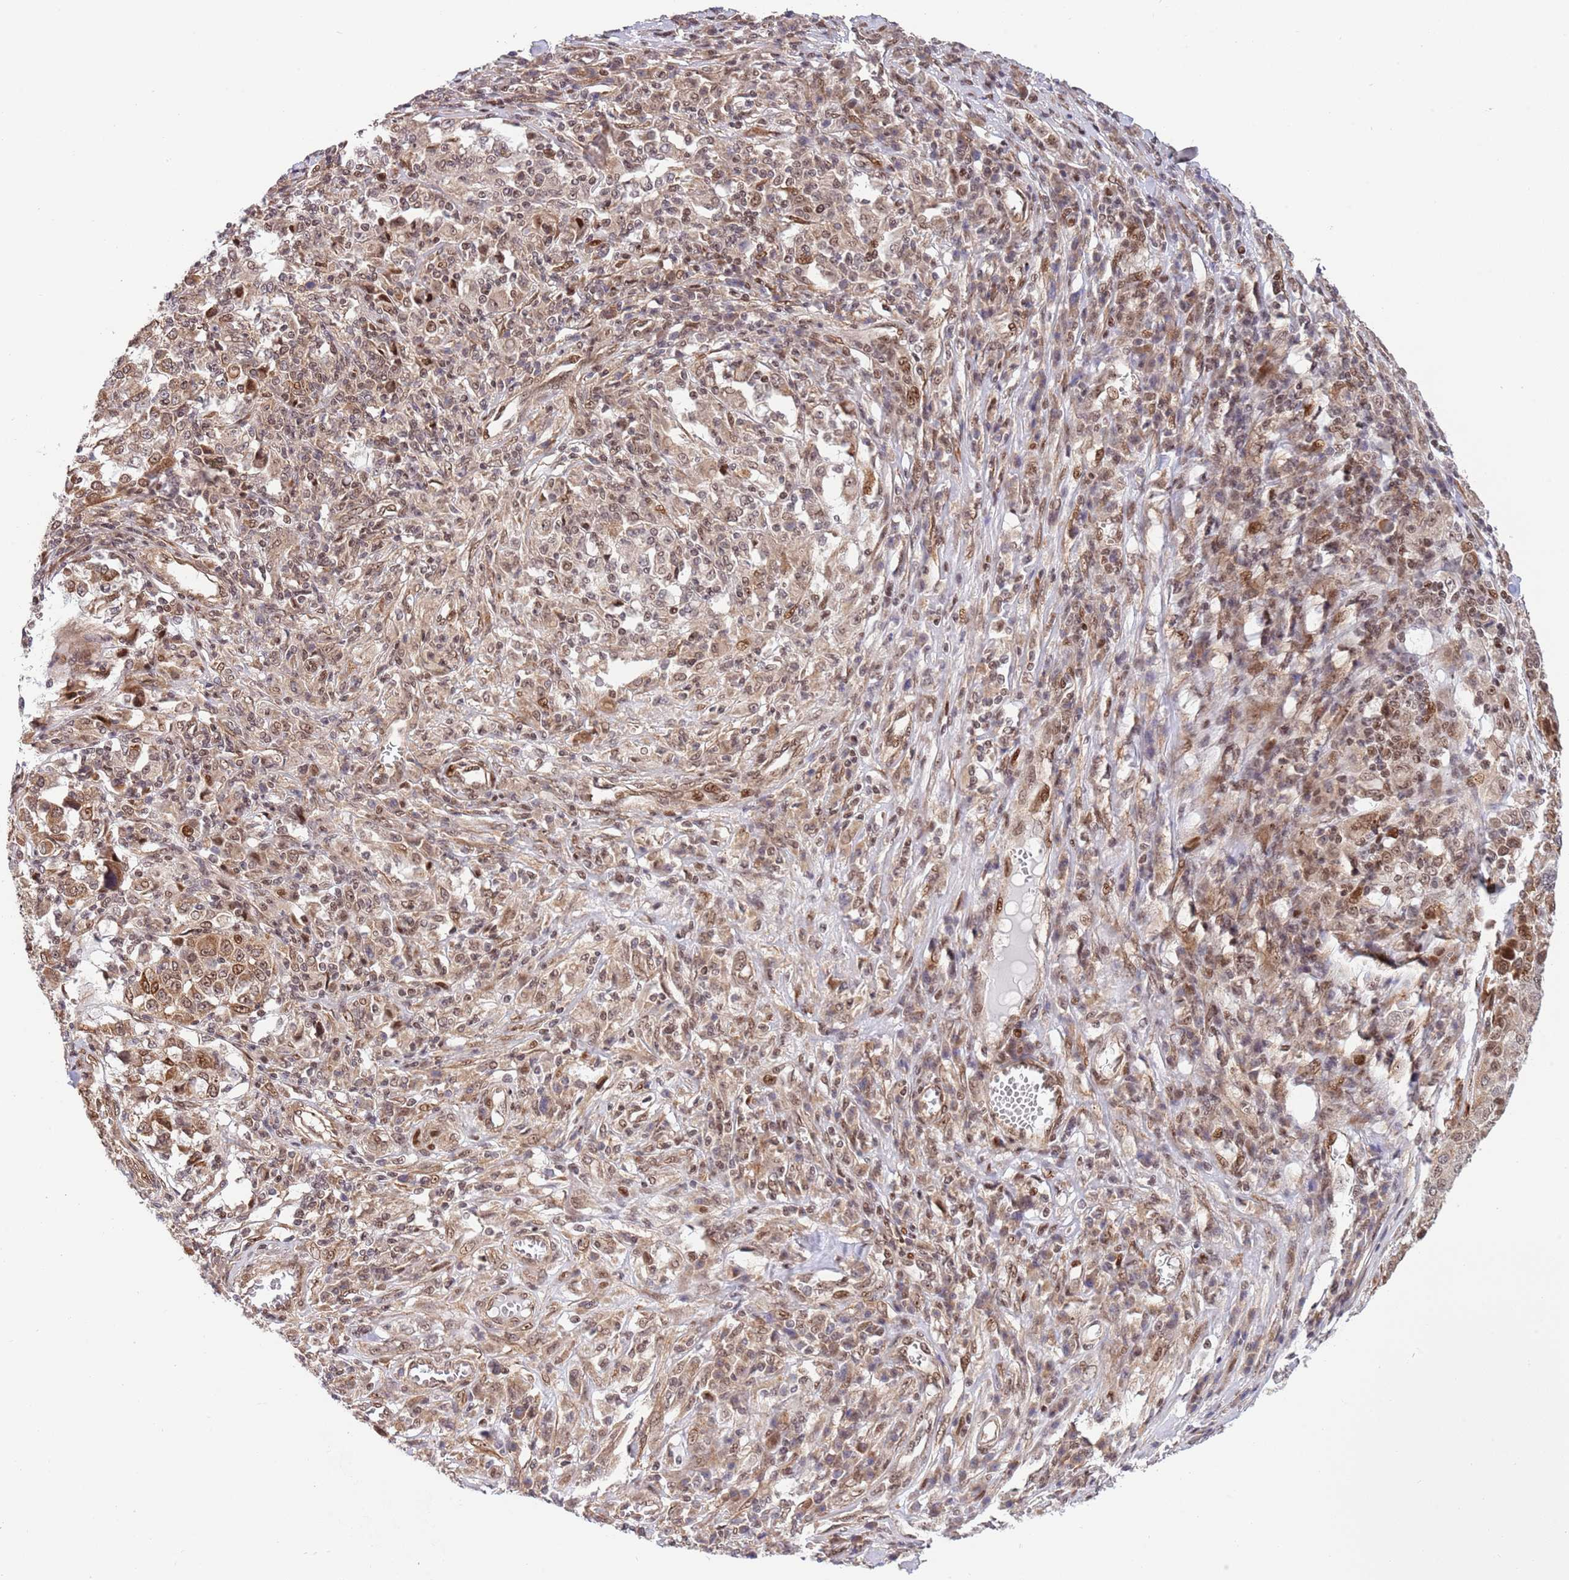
{"staining": {"intensity": "moderate", "quantity": ">75%", "location": "cytoplasmic/membranous,nuclear"}, "tissue": "melanoma", "cell_type": "Tumor cells", "image_type": "cancer", "snomed": [{"axis": "morphology", "description": "Malignant melanoma, Metastatic site"}, {"axis": "topography", "description": "Lymph node"}], "caption": "The micrograph shows a brown stain indicating the presence of a protein in the cytoplasmic/membranous and nuclear of tumor cells in malignant melanoma (metastatic site).", "gene": "TBX10", "patient": {"sex": "male", "age": 44}}